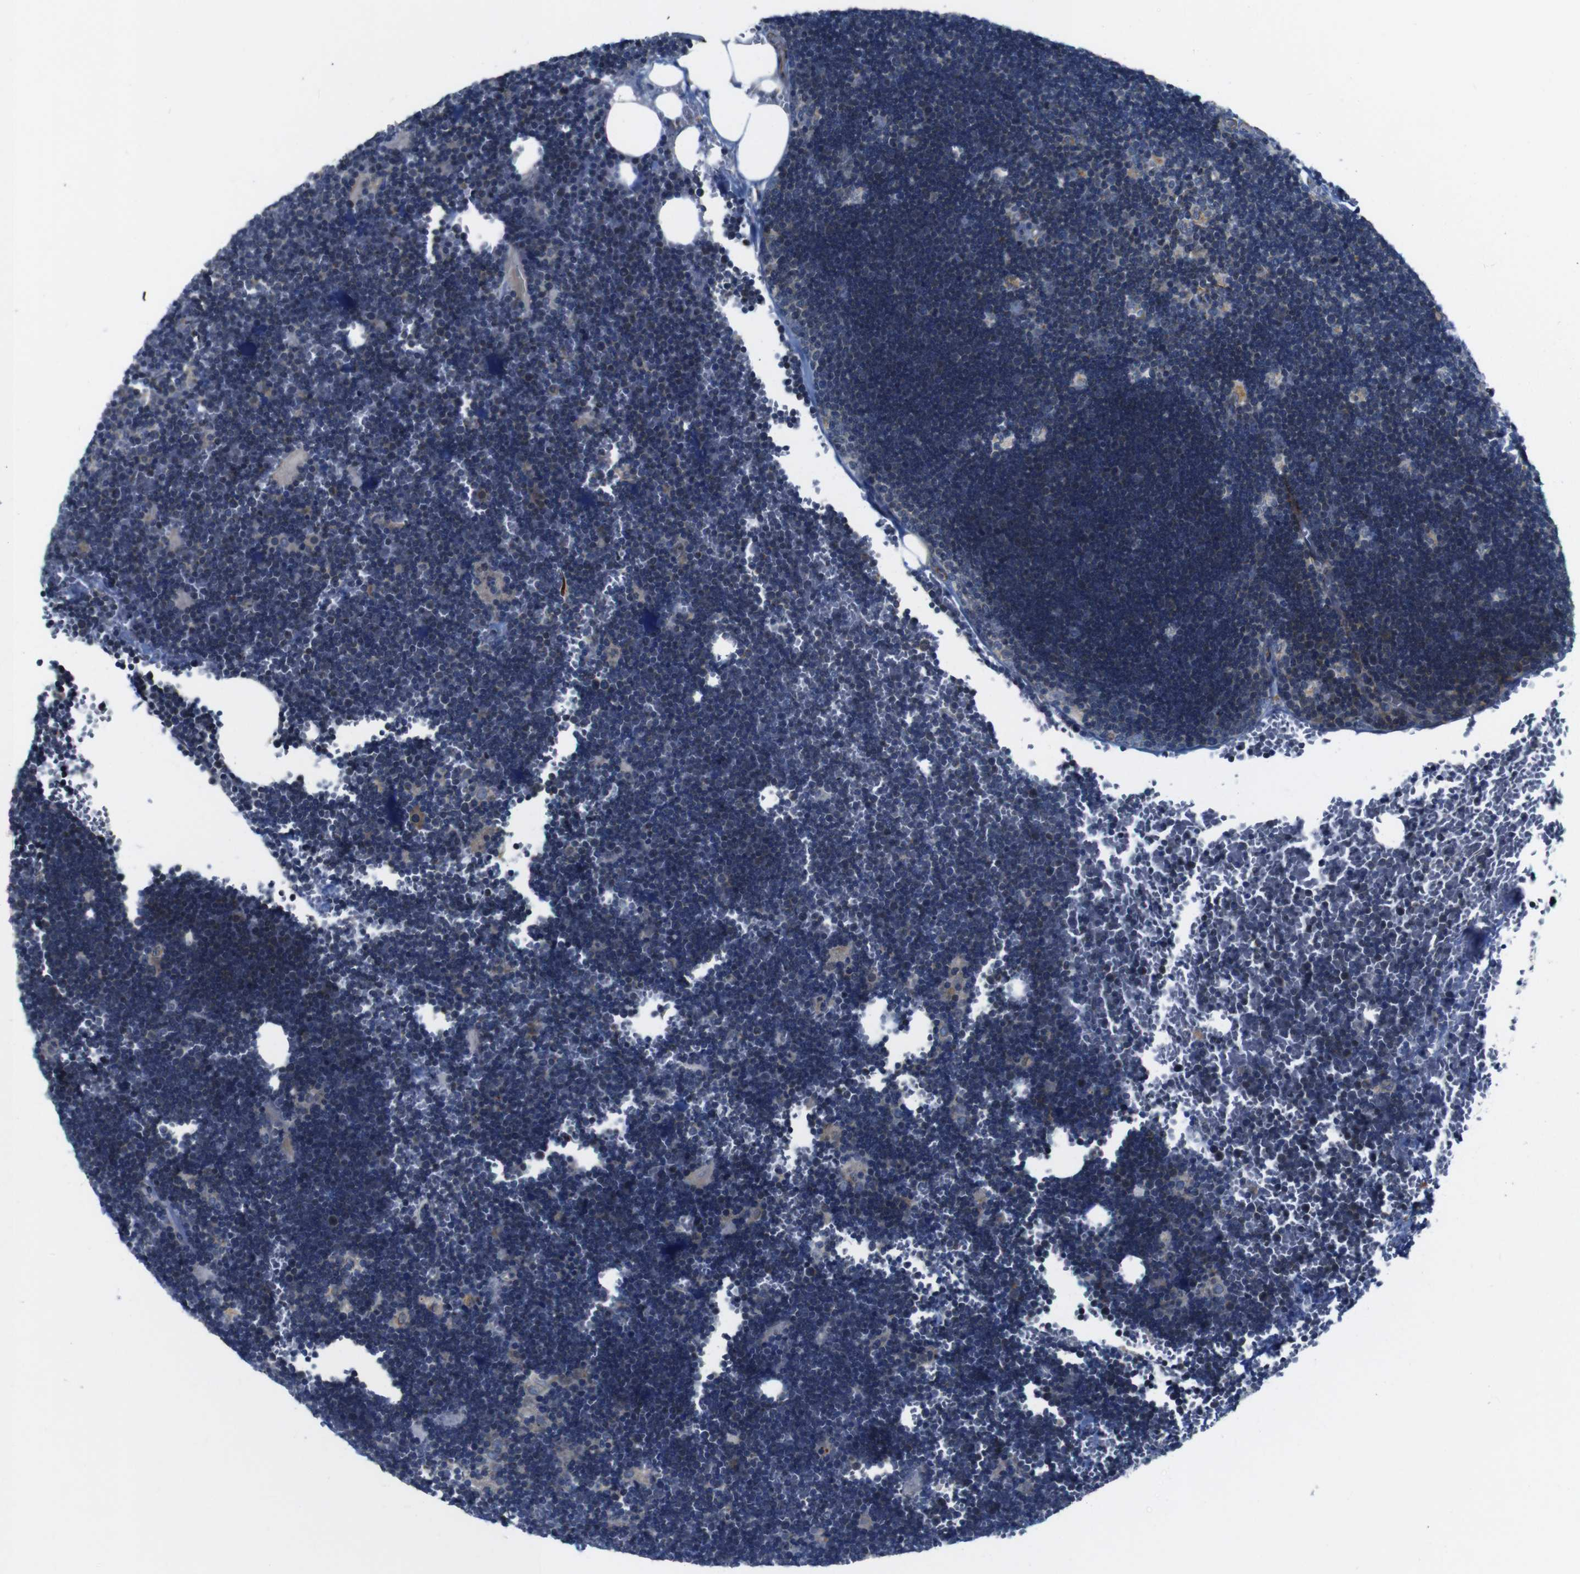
{"staining": {"intensity": "moderate", "quantity": "<25%", "location": "cytoplasmic/membranous"}, "tissue": "lymph node", "cell_type": "Germinal center cells", "image_type": "normal", "snomed": [{"axis": "morphology", "description": "Normal tissue, NOS"}, {"axis": "topography", "description": "Lymph node"}], "caption": "Protein staining of normal lymph node reveals moderate cytoplasmic/membranous positivity in approximately <25% of germinal center cells. The staining is performed using DAB brown chromogen to label protein expression. The nuclei are counter-stained blue using hematoxylin.", "gene": "GGT7", "patient": {"sex": "male", "age": 33}}